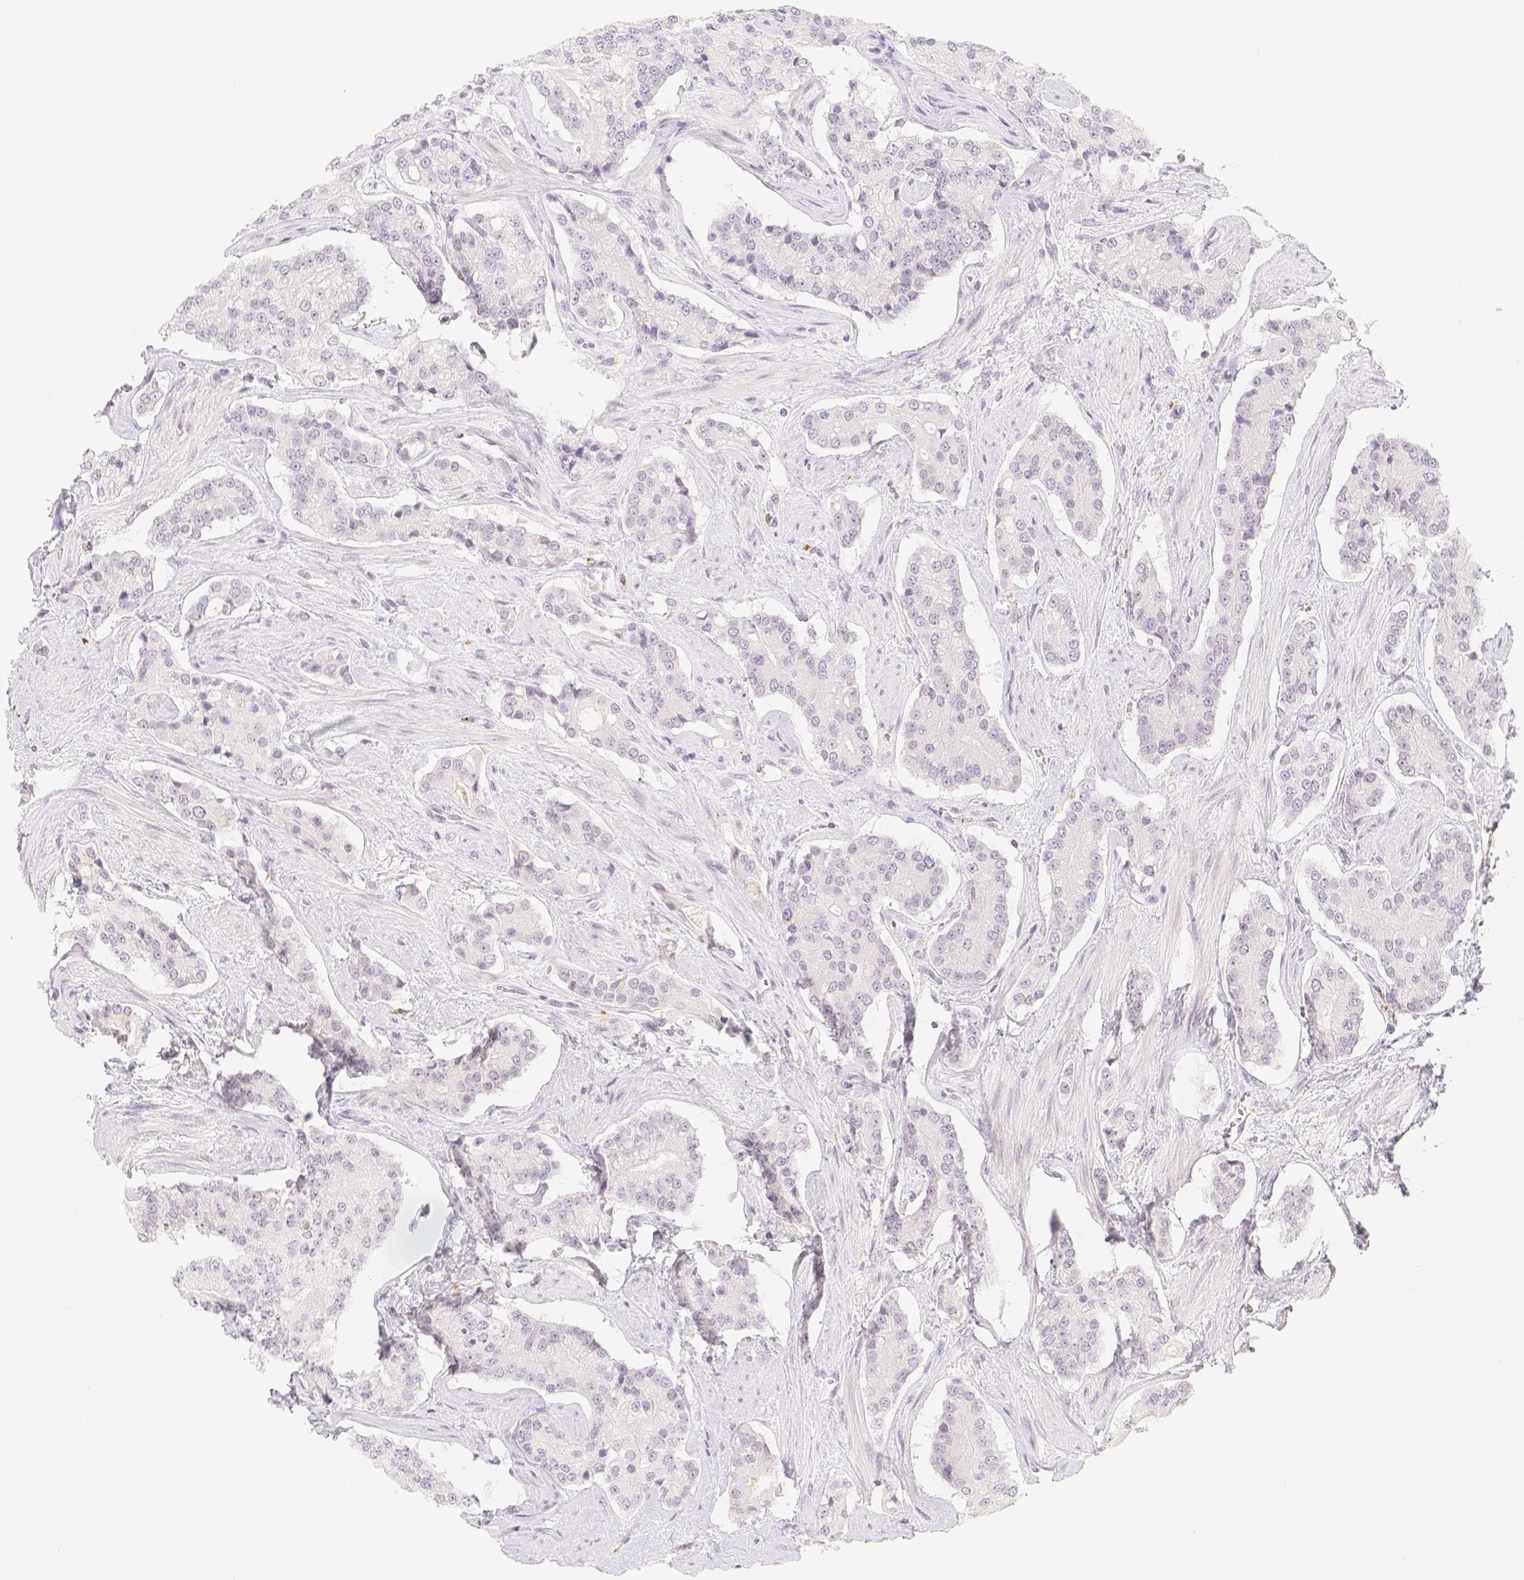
{"staining": {"intensity": "weak", "quantity": "<25%", "location": "cytoplasmic/membranous"}, "tissue": "prostate cancer", "cell_type": "Tumor cells", "image_type": "cancer", "snomed": [{"axis": "morphology", "description": "Normal tissue, NOS"}, {"axis": "morphology", "description": "Adenocarcinoma, High grade"}, {"axis": "topography", "description": "Prostate"}, {"axis": "topography", "description": "Seminal veicle"}], "caption": "Prostate cancer stained for a protein using immunohistochemistry (IHC) reveals no positivity tumor cells.", "gene": "PADI4", "patient": {"sex": "male", "age": 55}}